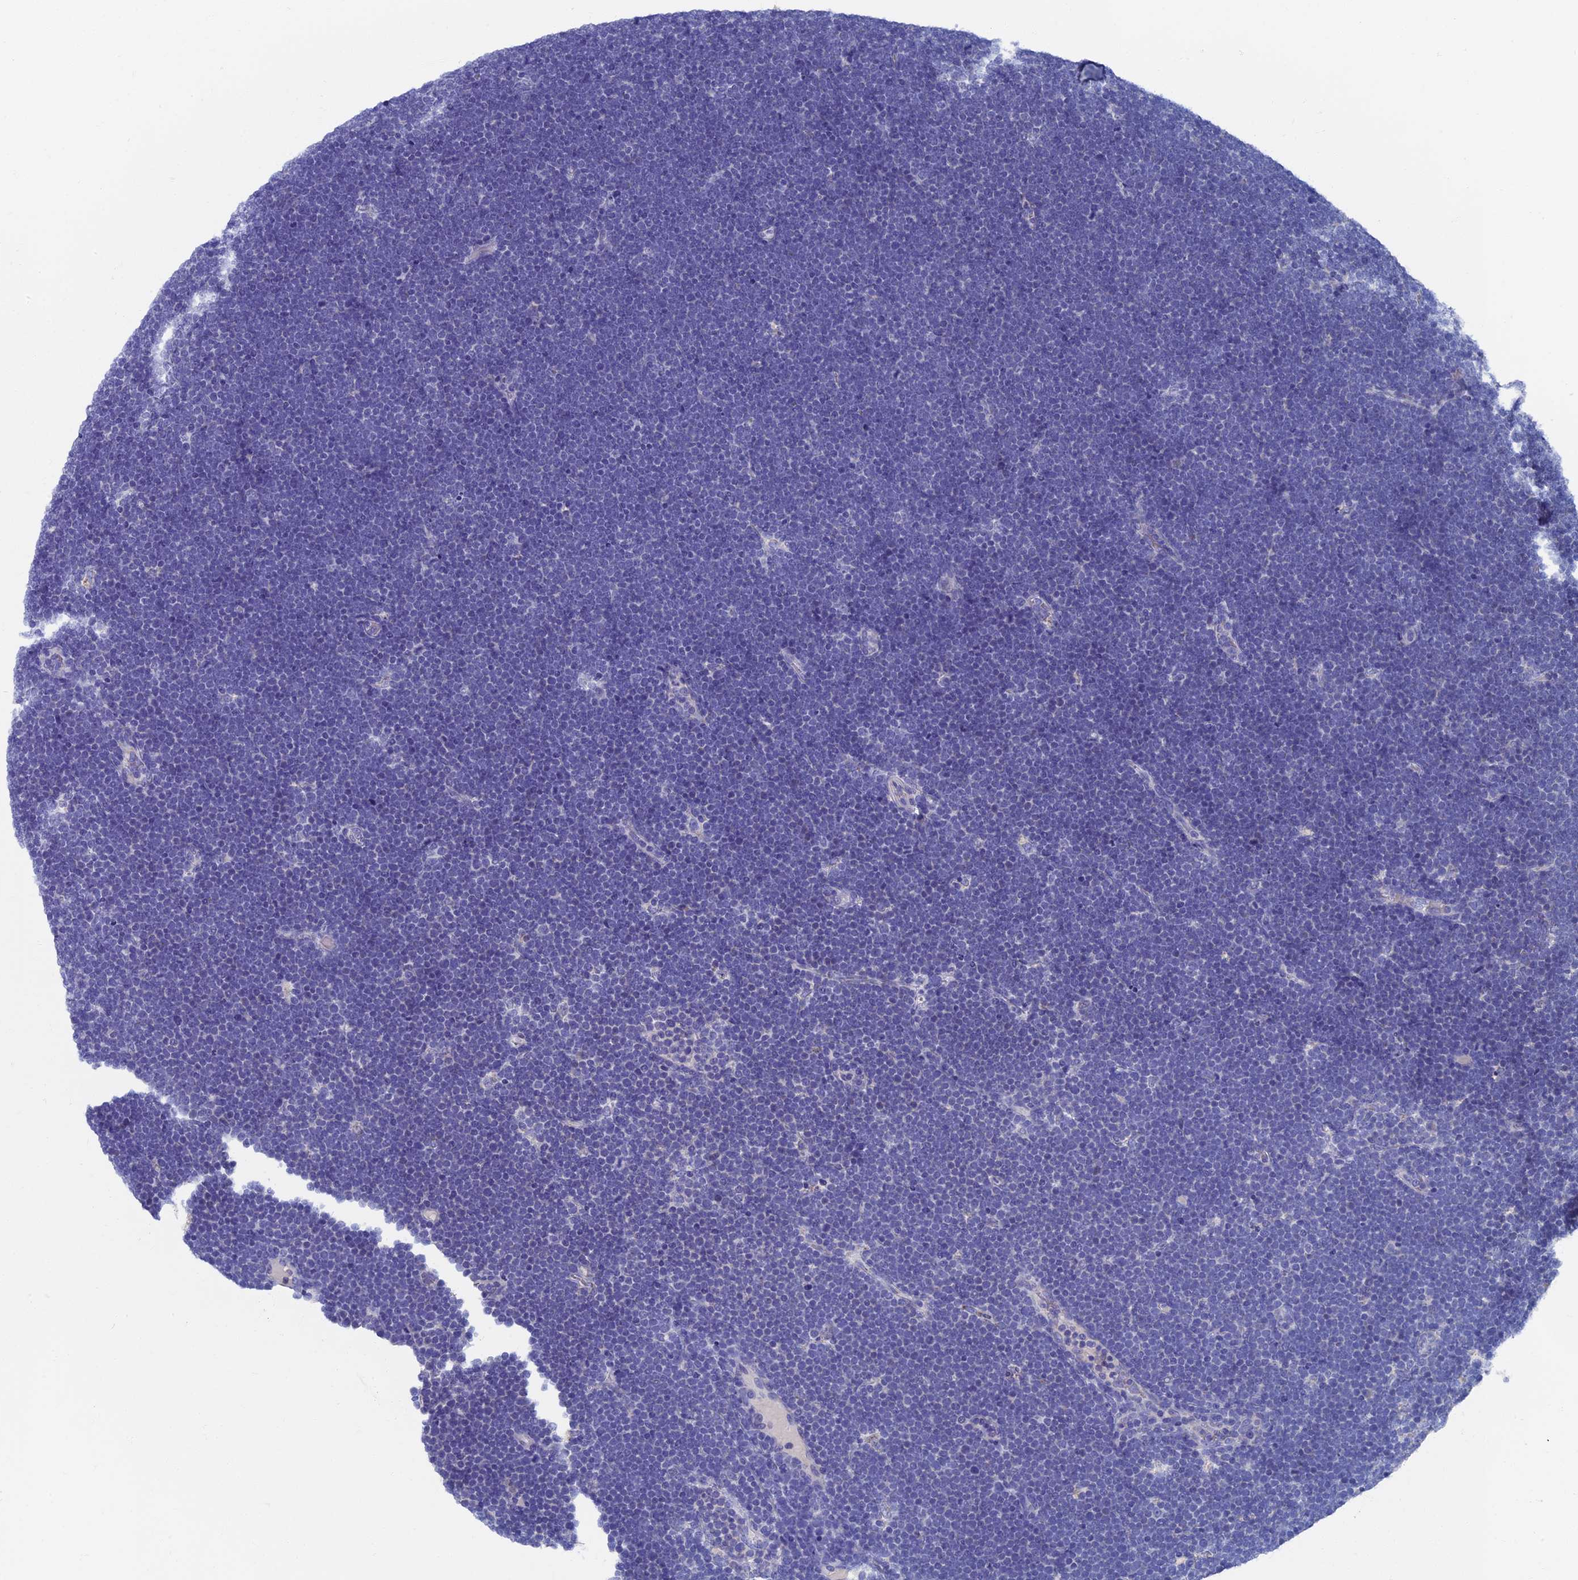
{"staining": {"intensity": "negative", "quantity": "none", "location": "none"}, "tissue": "lymphoma", "cell_type": "Tumor cells", "image_type": "cancer", "snomed": [{"axis": "morphology", "description": "Malignant lymphoma, non-Hodgkin's type, High grade"}, {"axis": "topography", "description": "Lymph node"}], "caption": "Immunohistochemistry (IHC) image of neoplastic tissue: high-grade malignant lymphoma, non-Hodgkin's type stained with DAB exhibits no significant protein expression in tumor cells.", "gene": "OAT", "patient": {"sex": "male", "age": 13}}